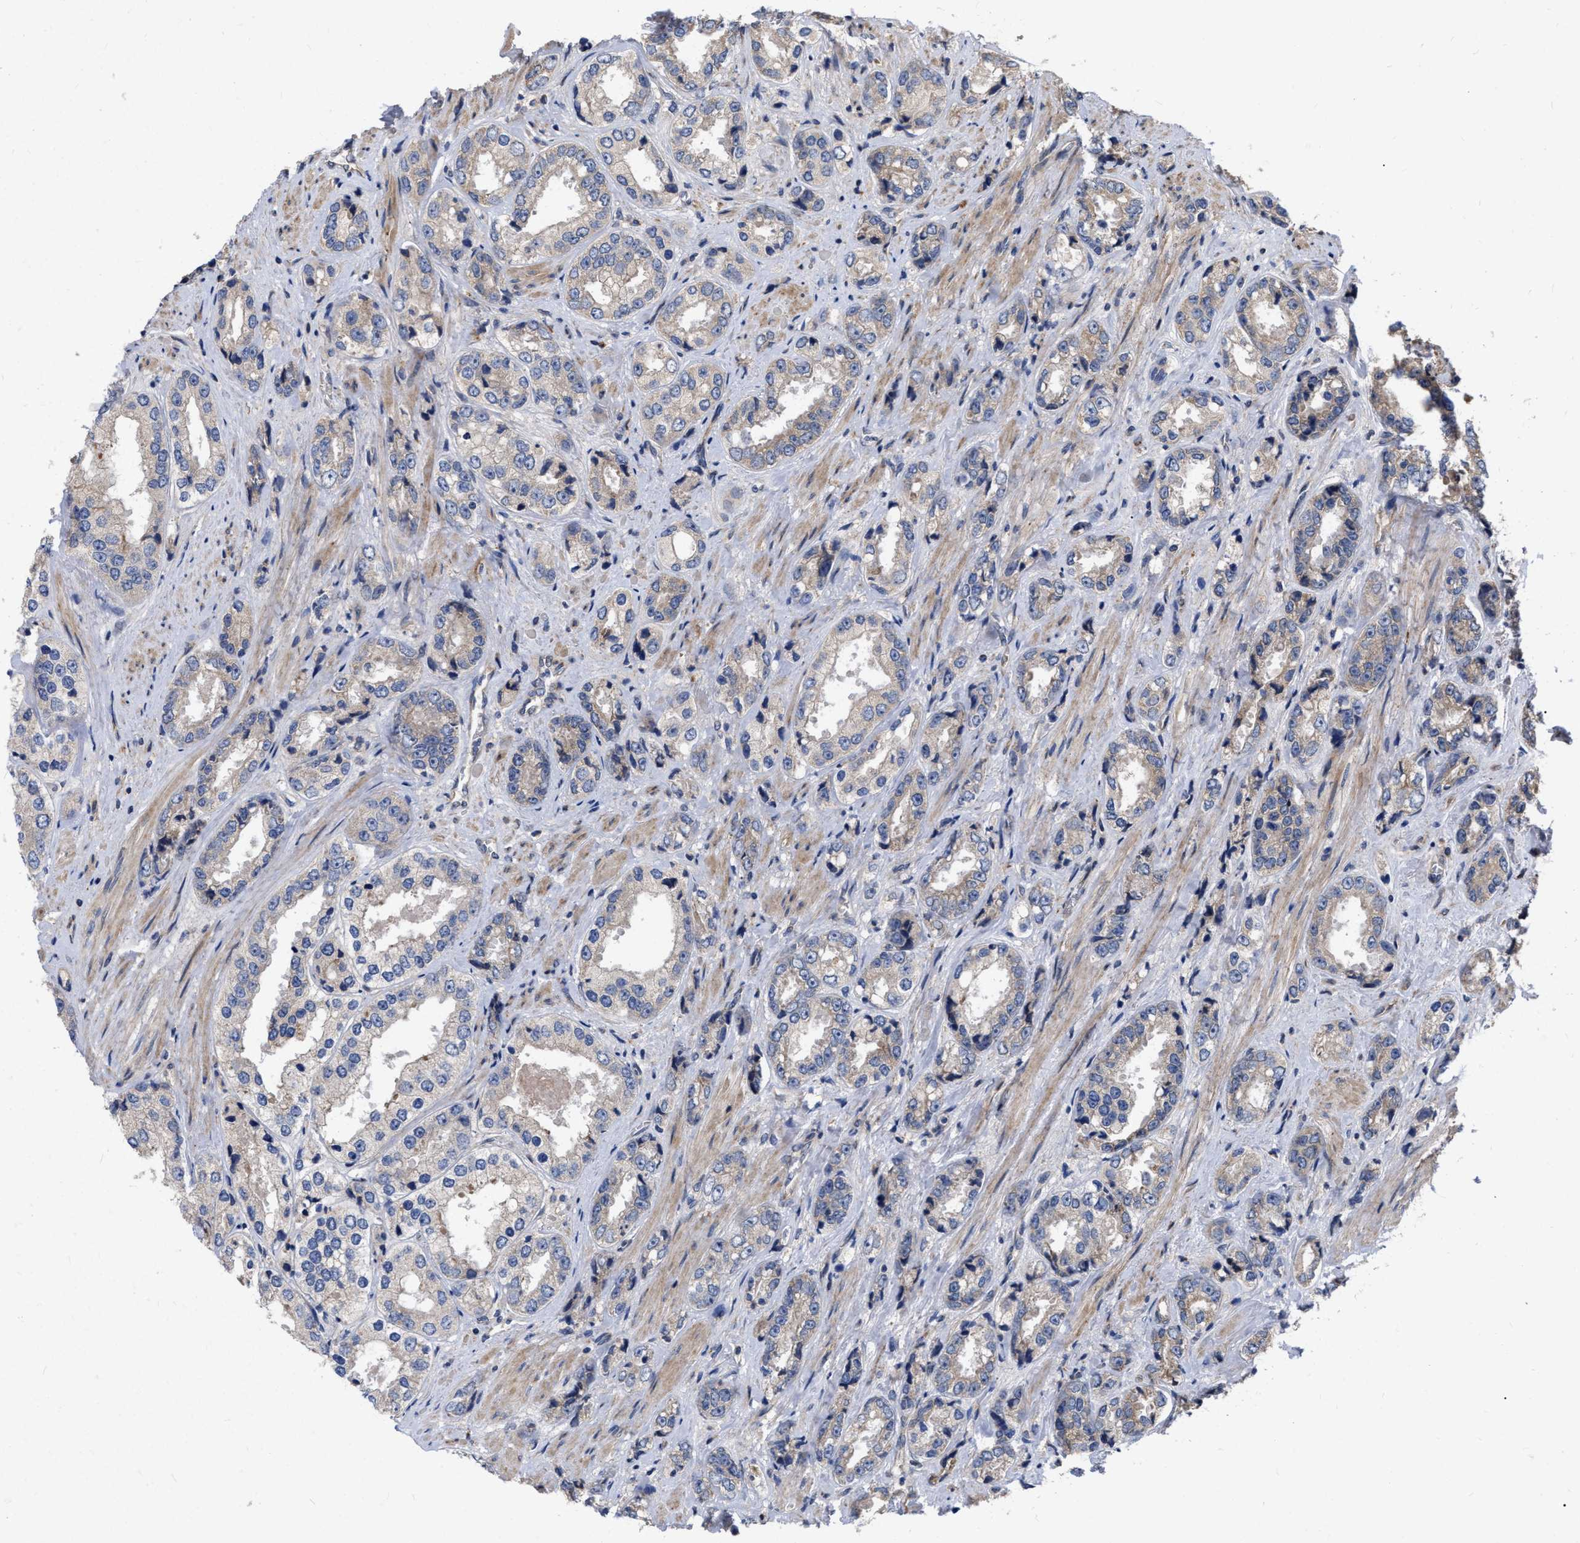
{"staining": {"intensity": "negative", "quantity": "none", "location": "none"}, "tissue": "prostate cancer", "cell_type": "Tumor cells", "image_type": "cancer", "snomed": [{"axis": "morphology", "description": "Adenocarcinoma, High grade"}, {"axis": "topography", "description": "Prostate"}], "caption": "The image displays no staining of tumor cells in prostate high-grade adenocarcinoma.", "gene": "MLST8", "patient": {"sex": "male", "age": 61}}